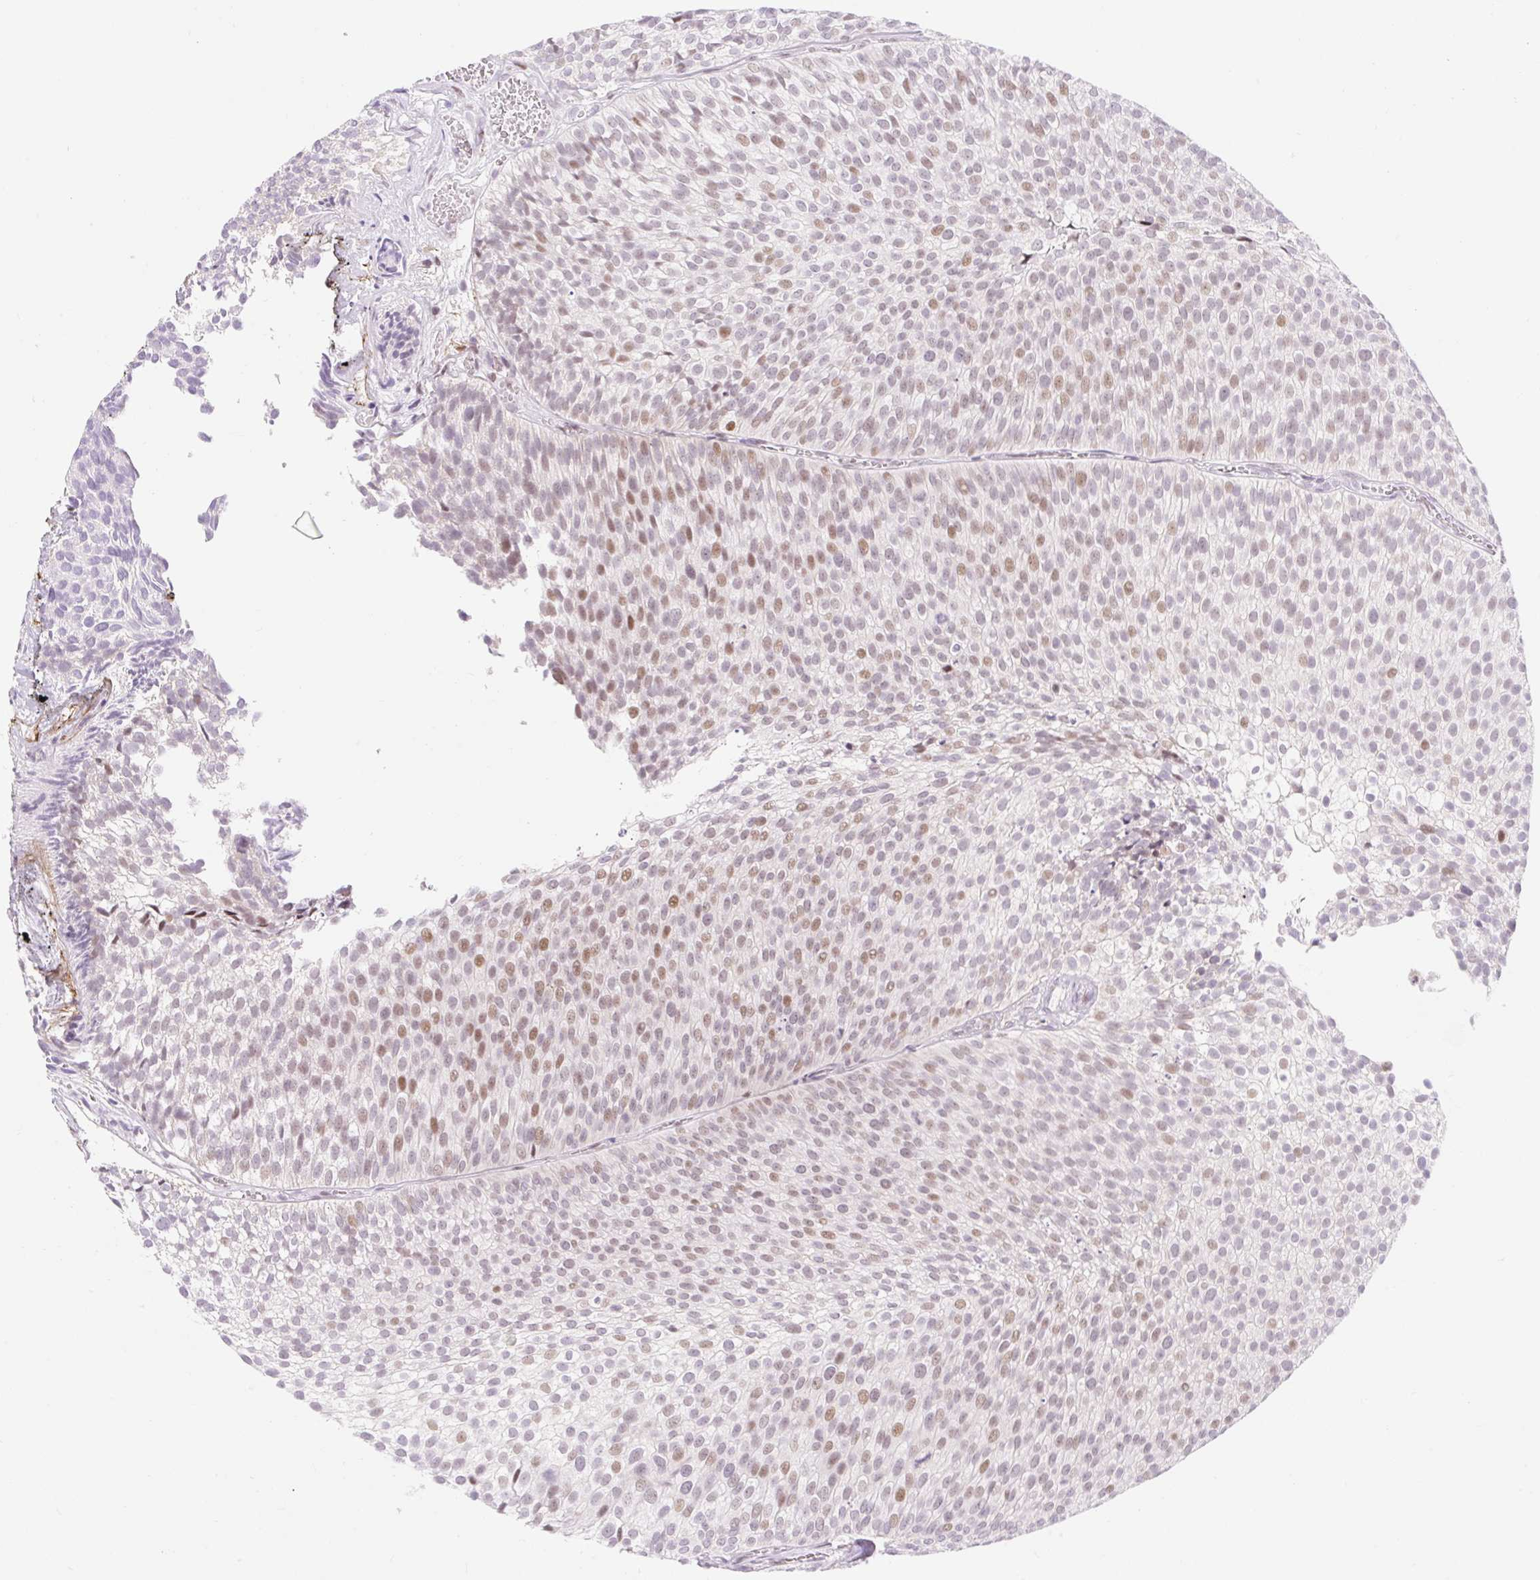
{"staining": {"intensity": "moderate", "quantity": "<25%", "location": "nuclear"}, "tissue": "urothelial cancer", "cell_type": "Tumor cells", "image_type": "cancer", "snomed": [{"axis": "morphology", "description": "Urothelial carcinoma, Low grade"}, {"axis": "topography", "description": "Urinary bladder"}], "caption": "Immunohistochemical staining of urothelial cancer demonstrates low levels of moderate nuclear staining in about <25% of tumor cells.", "gene": "H2BW1", "patient": {"sex": "male", "age": 91}}